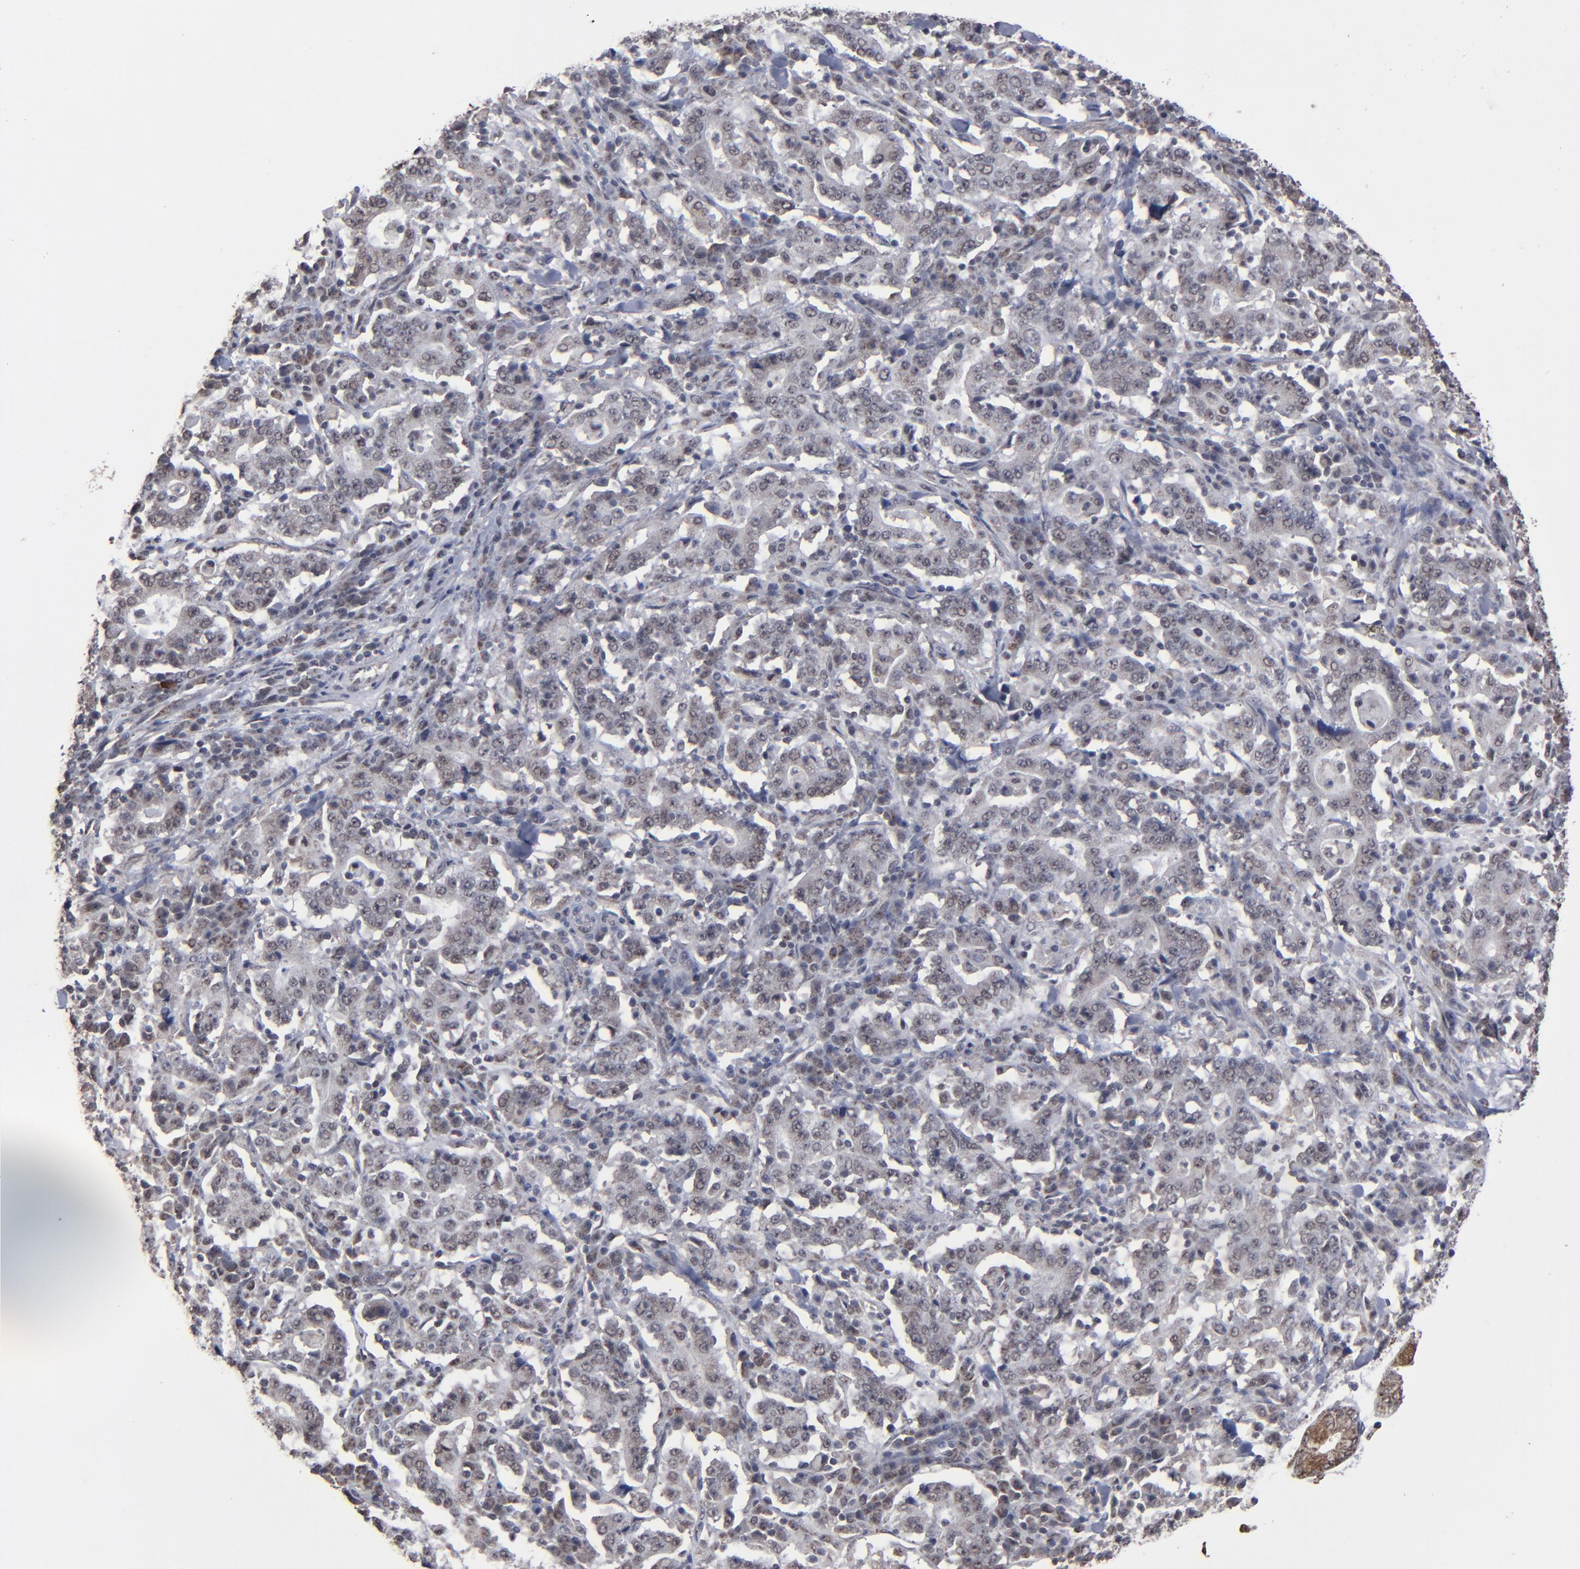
{"staining": {"intensity": "weak", "quantity": "25%-75%", "location": "cytoplasmic/membranous,nuclear"}, "tissue": "stomach cancer", "cell_type": "Tumor cells", "image_type": "cancer", "snomed": [{"axis": "morphology", "description": "Normal tissue, NOS"}, {"axis": "morphology", "description": "Adenocarcinoma, NOS"}, {"axis": "topography", "description": "Stomach, upper"}, {"axis": "topography", "description": "Stomach"}], "caption": "Tumor cells reveal low levels of weak cytoplasmic/membranous and nuclear expression in approximately 25%-75% of cells in stomach cancer.", "gene": "BNIP3", "patient": {"sex": "male", "age": 59}}